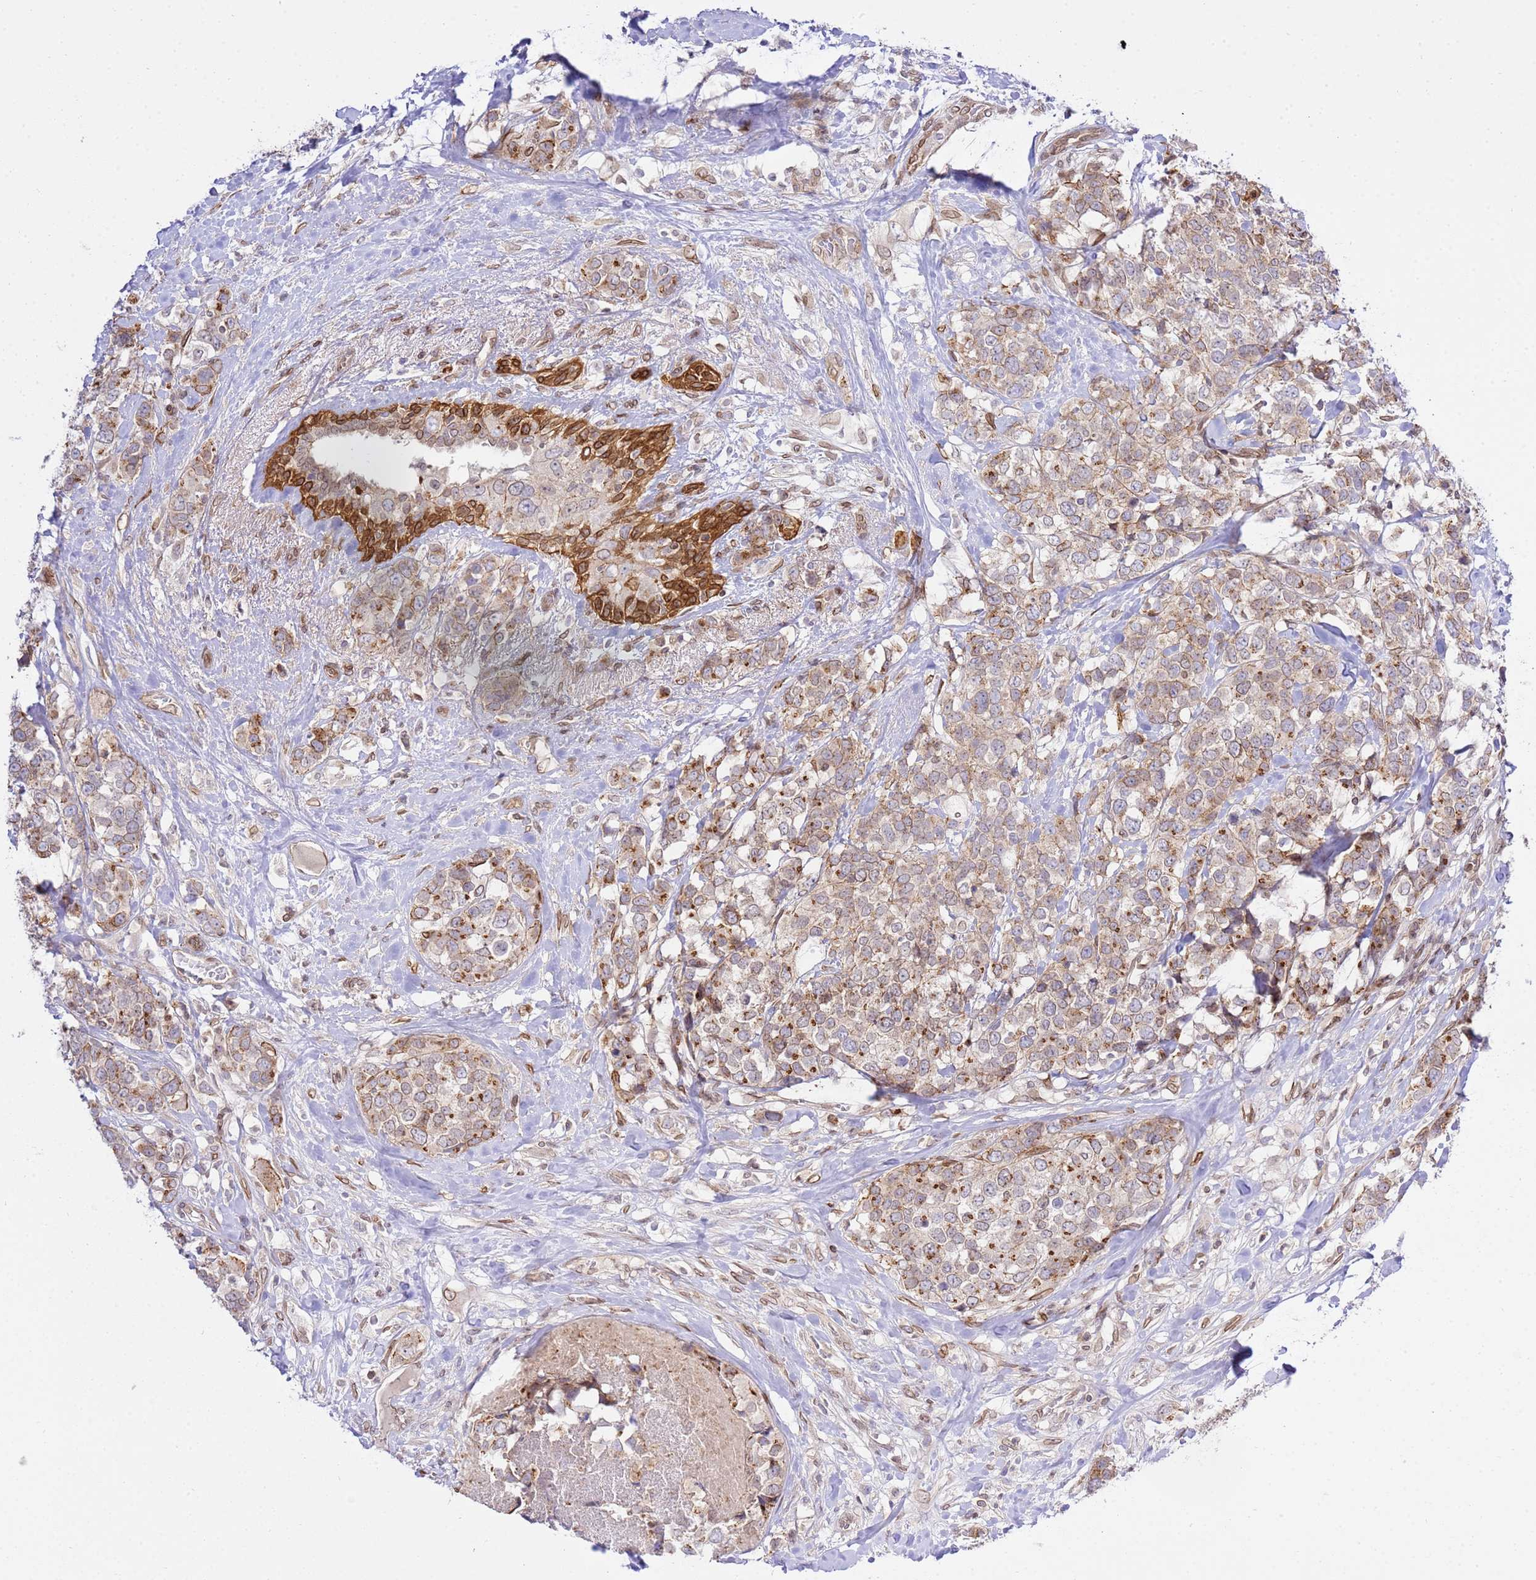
{"staining": {"intensity": "moderate", "quantity": ">75%", "location": "cytoplasmic/membranous"}, "tissue": "breast cancer", "cell_type": "Tumor cells", "image_type": "cancer", "snomed": [{"axis": "morphology", "description": "Lobular carcinoma"}, {"axis": "topography", "description": "Breast"}], "caption": "Immunohistochemical staining of lobular carcinoma (breast) exhibits moderate cytoplasmic/membranous protein positivity in approximately >75% of tumor cells.", "gene": "TRIM37", "patient": {"sex": "female", "age": 59}}